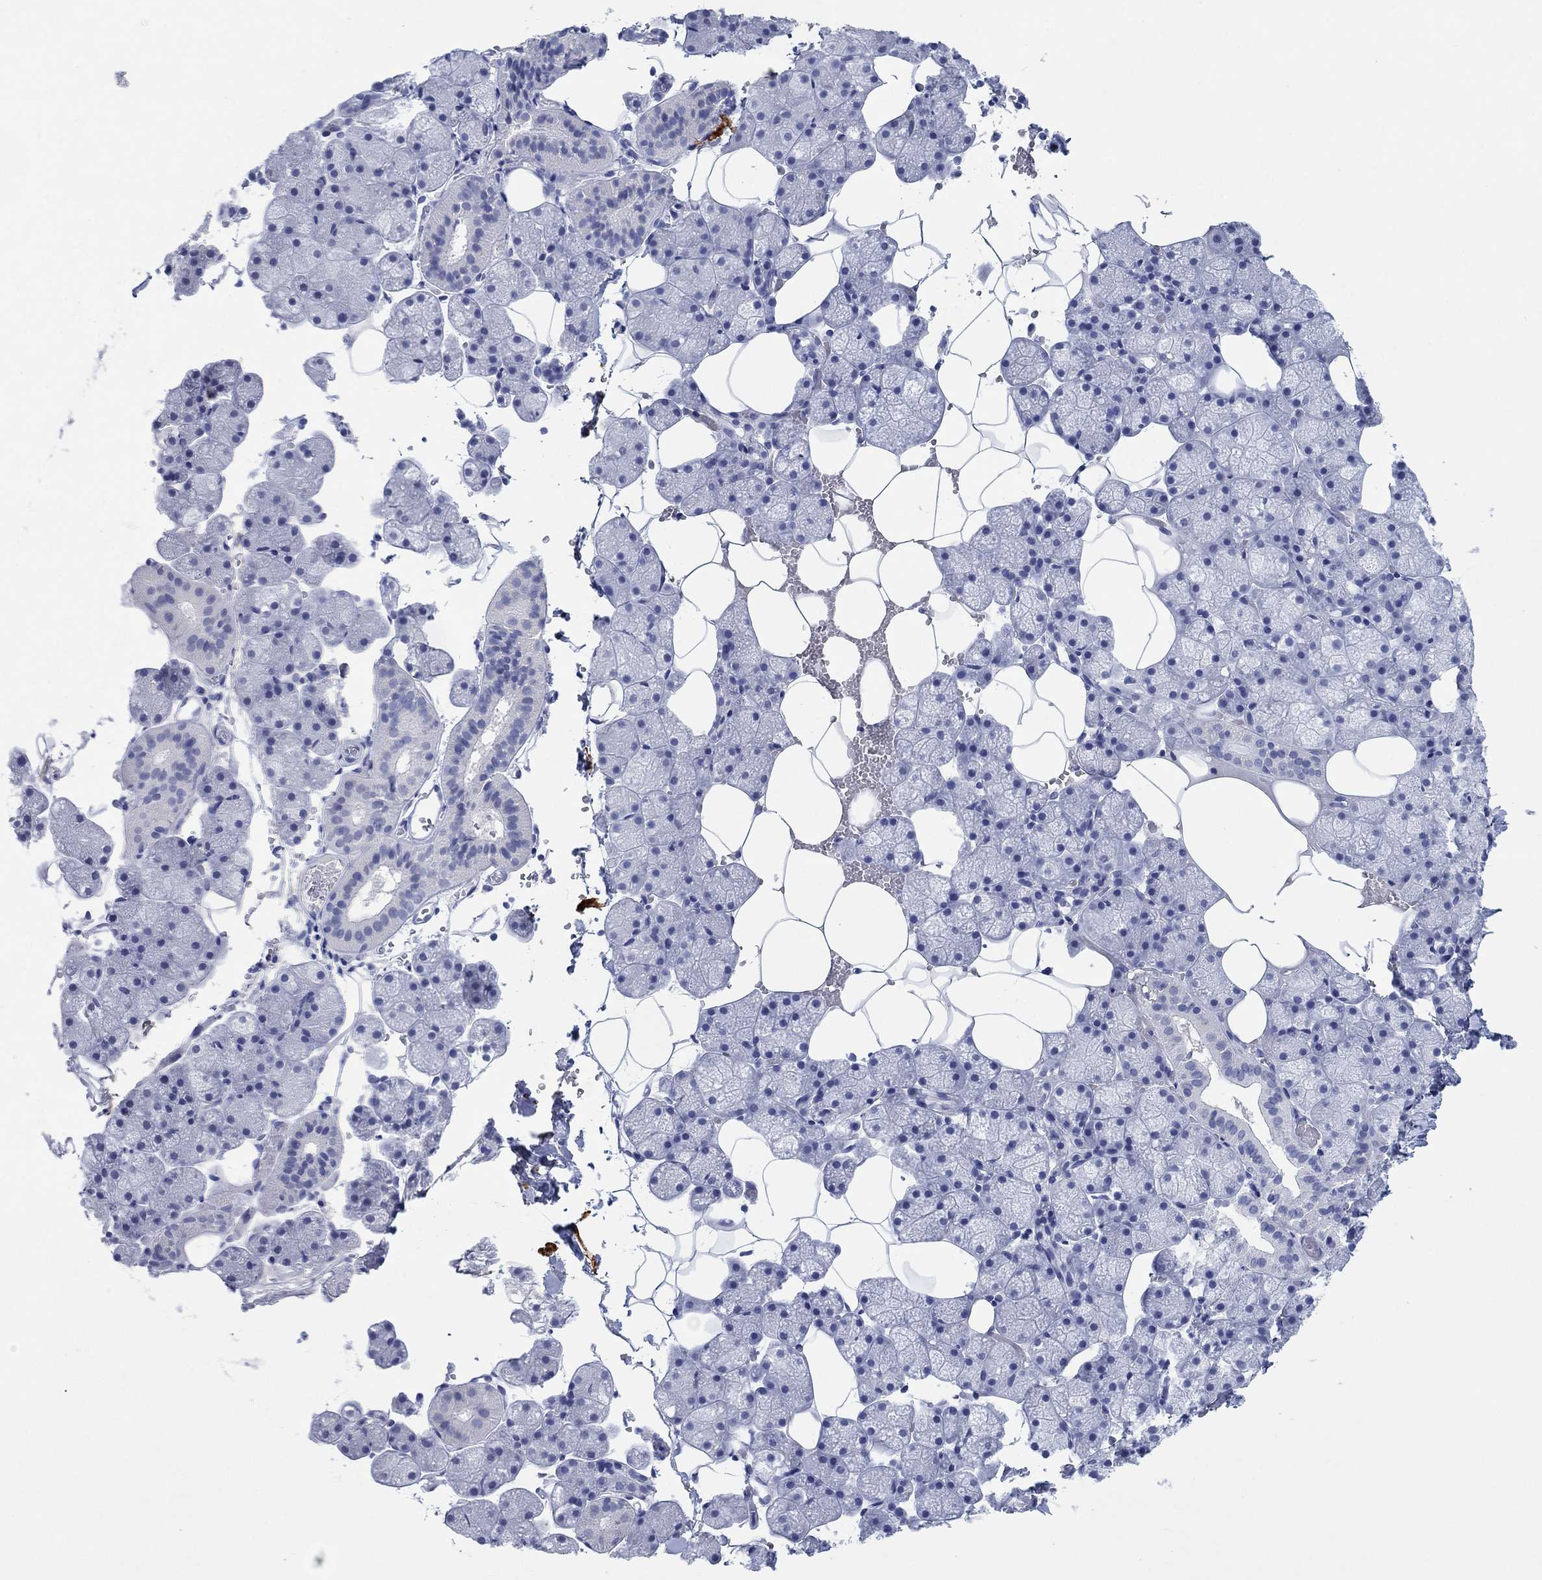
{"staining": {"intensity": "negative", "quantity": "none", "location": "none"}, "tissue": "salivary gland", "cell_type": "Glandular cells", "image_type": "normal", "snomed": [{"axis": "morphology", "description": "Normal tissue, NOS"}, {"axis": "topography", "description": "Salivary gland"}], "caption": "Glandular cells are negative for protein expression in unremarkable human salivary gland. (DAB immunohistochemistry visualized using brightfield microscopy, high magnification).", "gene": "PDYN", "patient": {"sex": "male", "age": 38}}